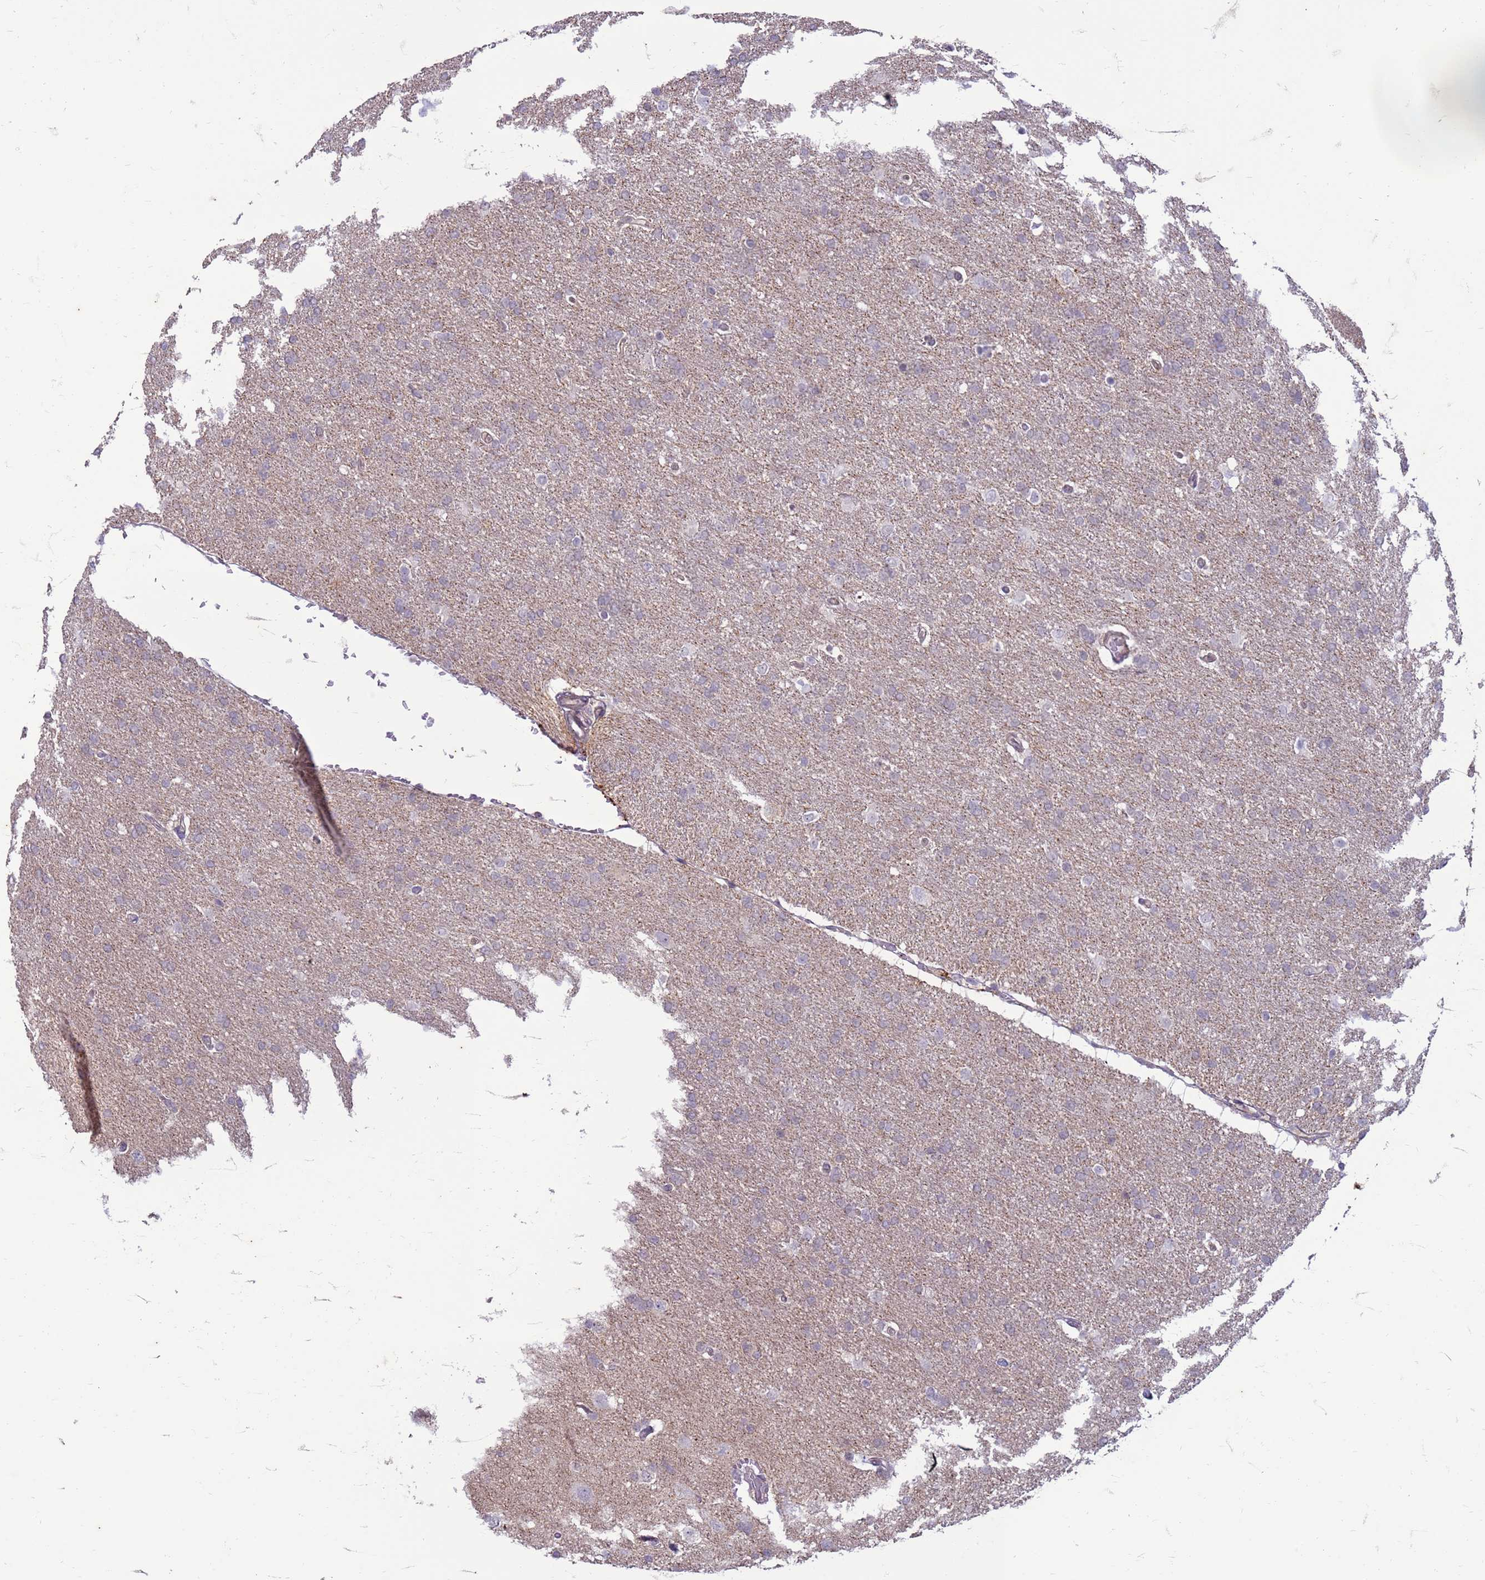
{"staining": {"intensity": "negative", "quantity": "none", "location": "none"}, "tissue": "glioma", "cell_type": "Tumor cells", "image_type": "cancer", "snomed": [{"axis": "morphology", "description": "Glioma, malignant, High grade"}, {"axis": "topography", "description": "Brain"}], "caption": "This is an immunohistochemistry image of malignant glioma (high-grade). There is no staining in tumor cells.", "gene": "SLC15A3", "patient": {"sex": "male", "age": 72}}